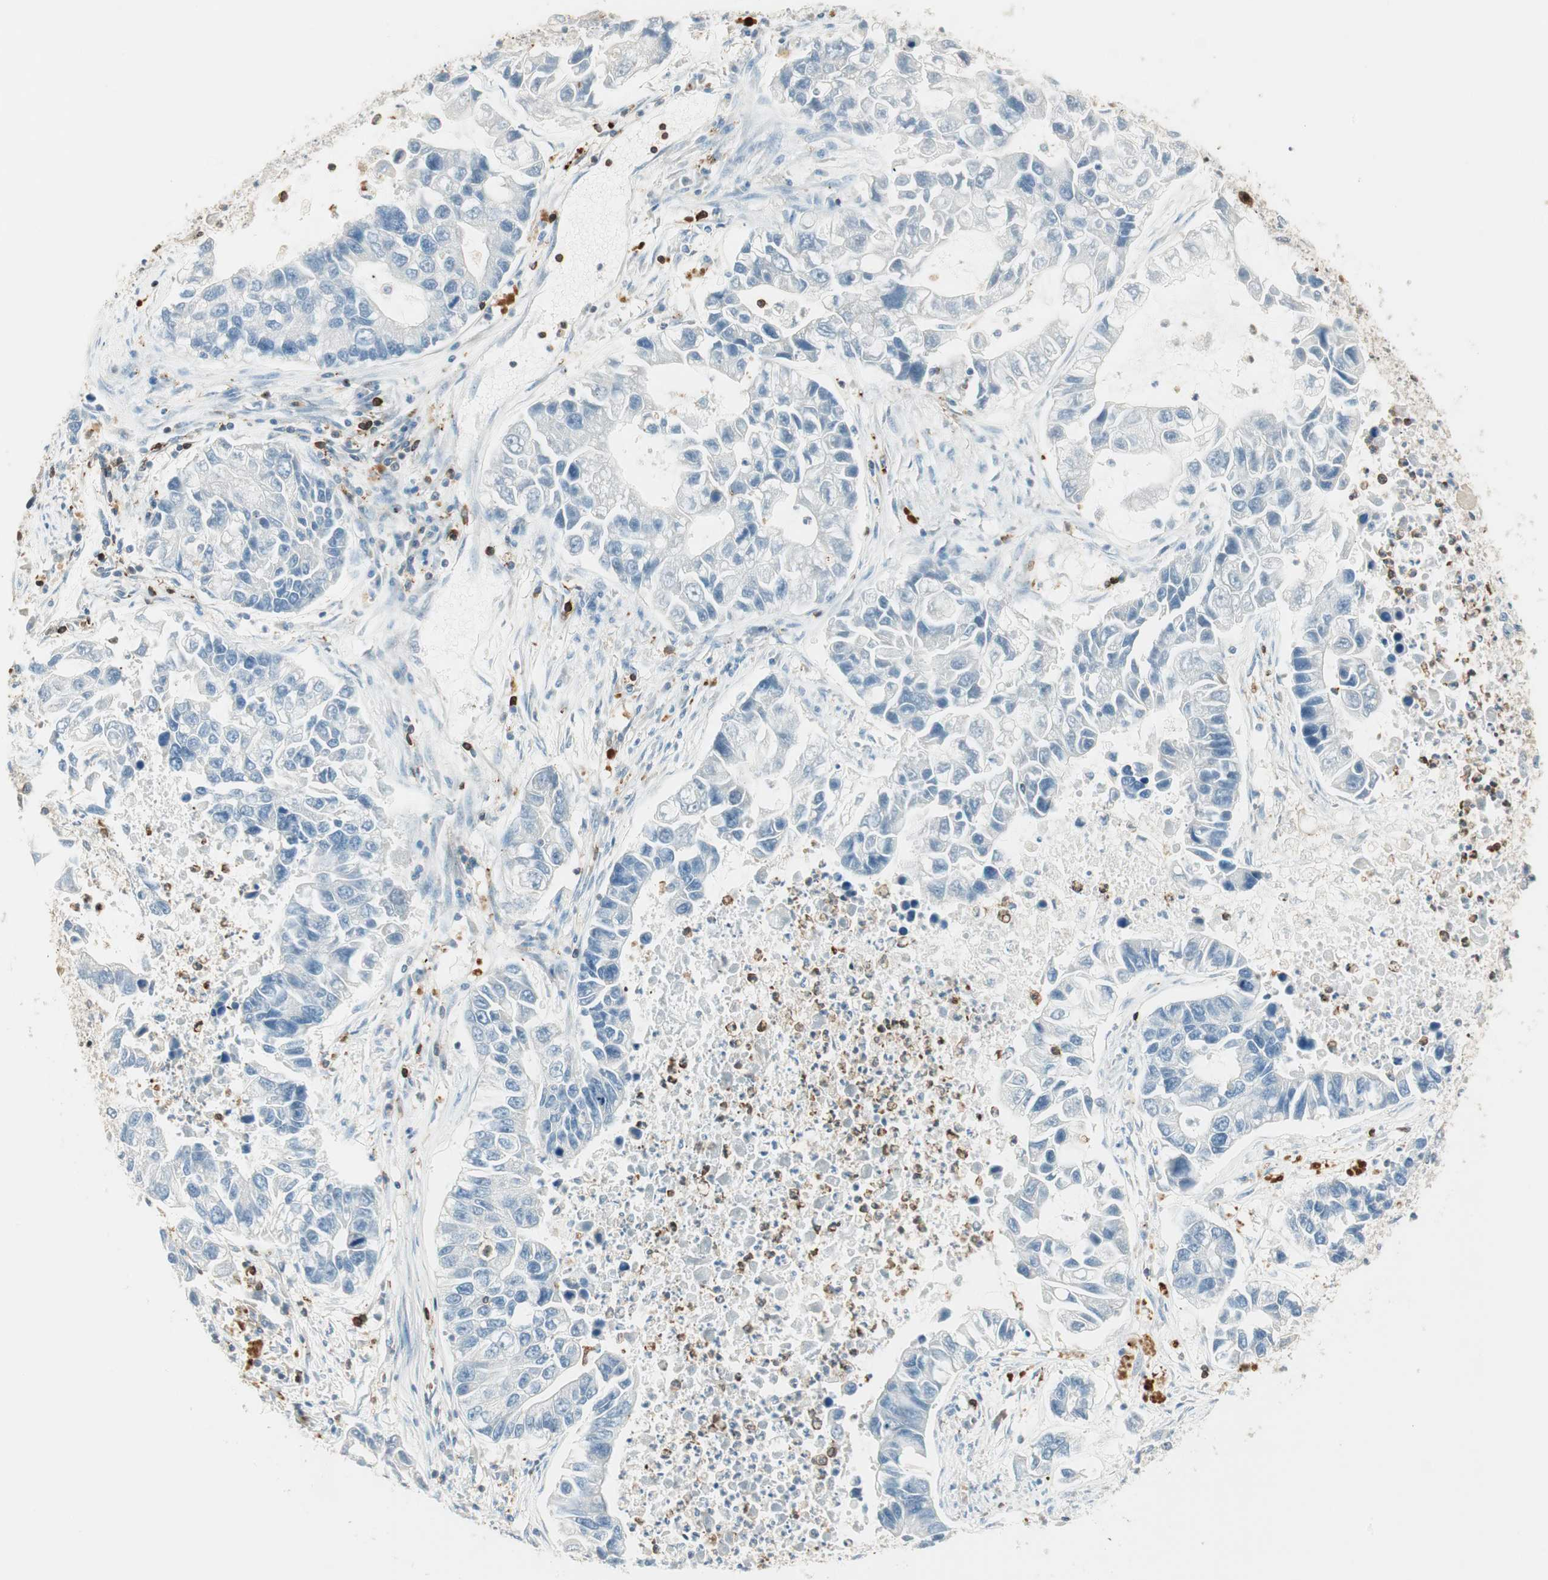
{"staining": {"intensity": "negative", "quantity": "none", "location": "none"}, "tissue": "lung cancer", "cell_type": "Tumor cells", "image_type": "cancer", "snomed": [{"axis": "morphology", "description": "Adenocarcinoma, NOS"}, {"axis": "topography", "description": "Lung"}], "caption": "Tumor cells are negative for brown protein staining in adenocarcinoma (lung). The staining is performed using DAB (3,3'-diaminobenzidine) brown chromogen with nuclei counter-stained in using hematoxylin.", "gene": "HPGD", "patient": {"sex": "female", "age": 51}}